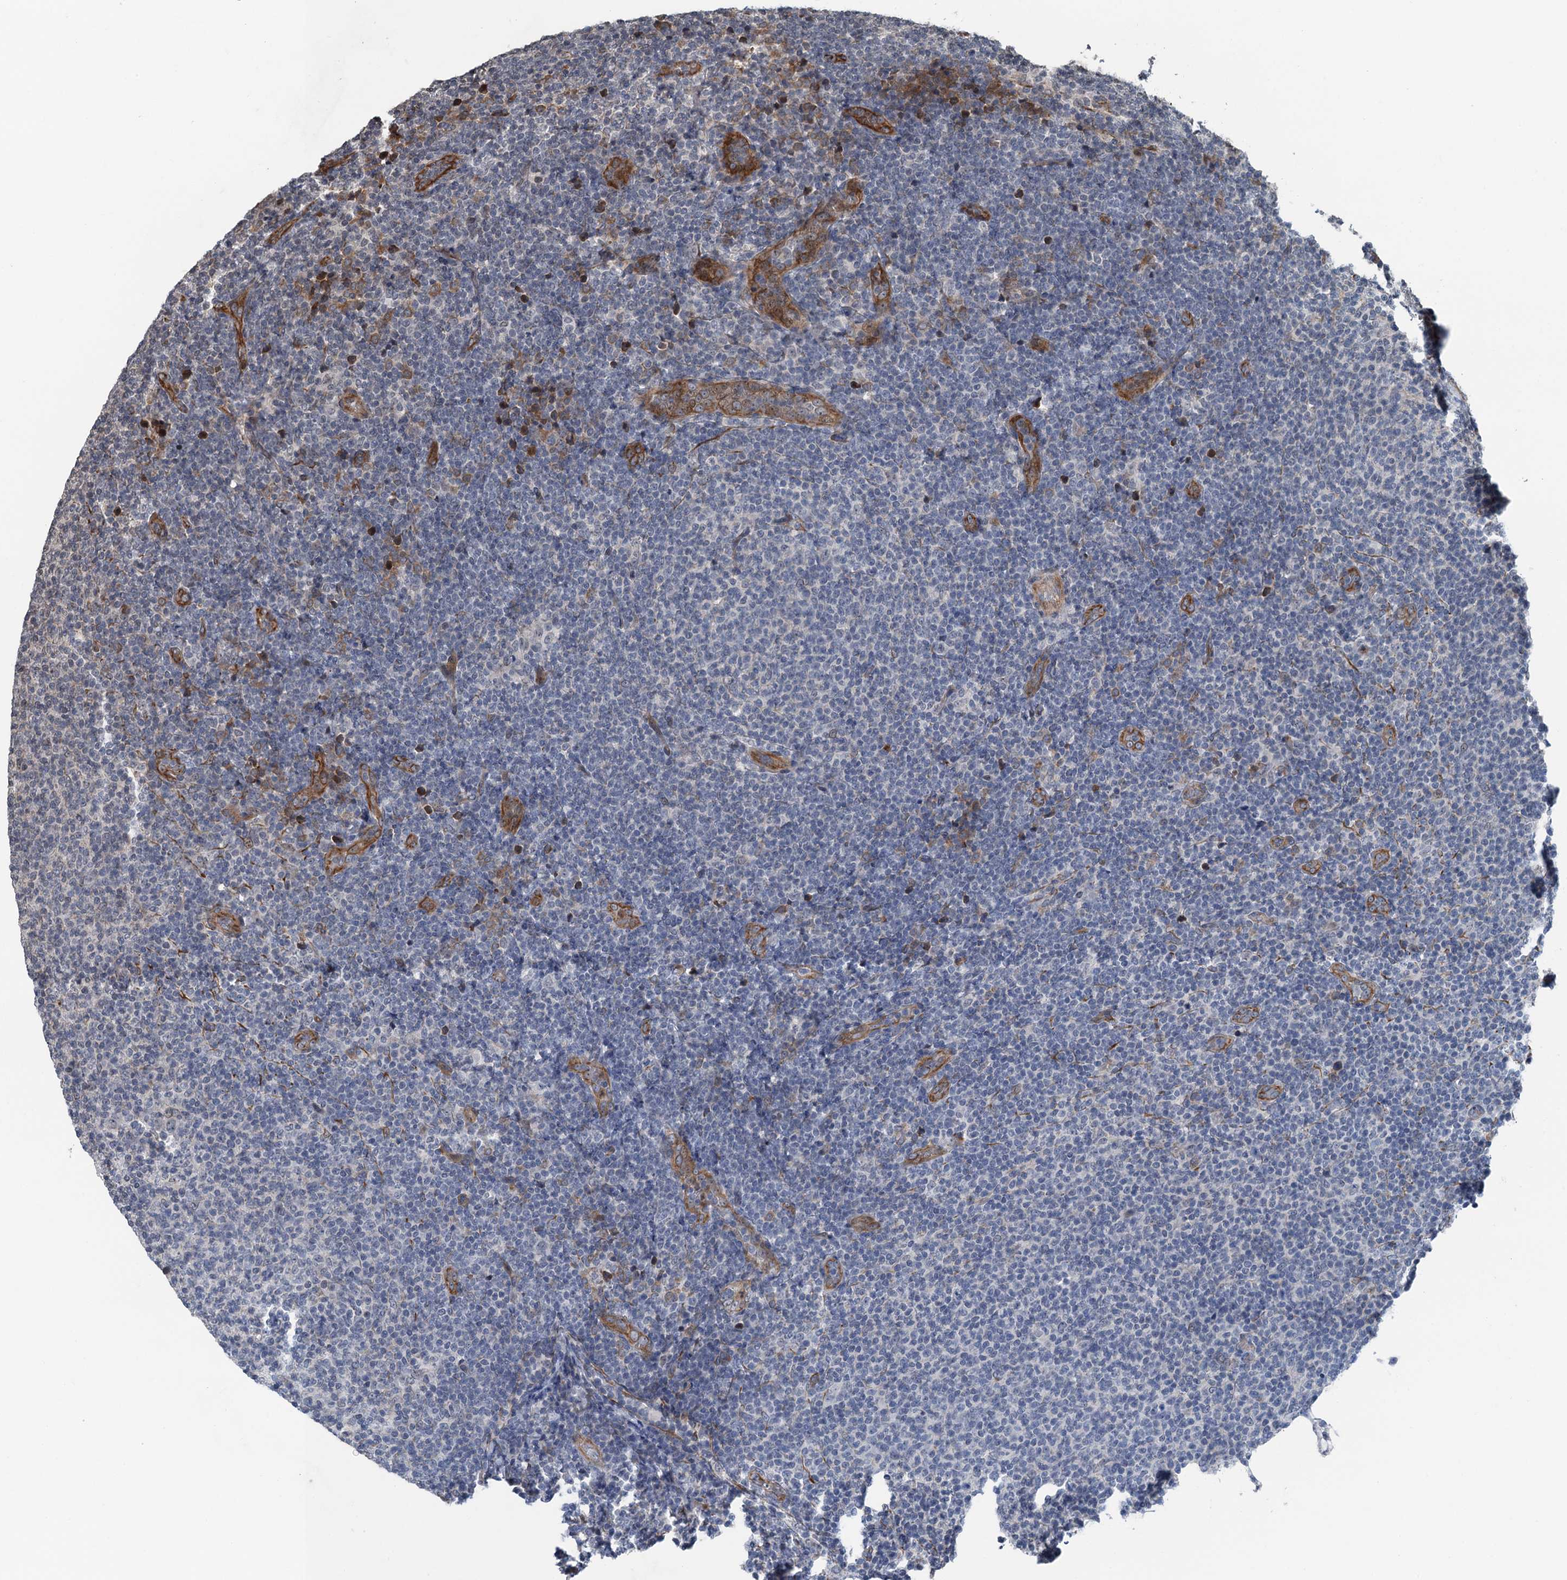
{"staining": {"intensity": "negative", "quantity": "none", "location": "none"}, "tissue": "lymphoma", "cell_type": "Tumor cells", "image_type": "cancer", "snomed": [{"axis": "morphology", "description": "Malignant lymphoma, non-Hodgkin's type, Low grade"}, {"axis": "topography", "description": "Lymph node"}], "caption": "A micrograph of human lymphoma is negative for staining in tumor cells.", "gene": "WHAMM", "patient": {"sex": "male", "age": 66}}